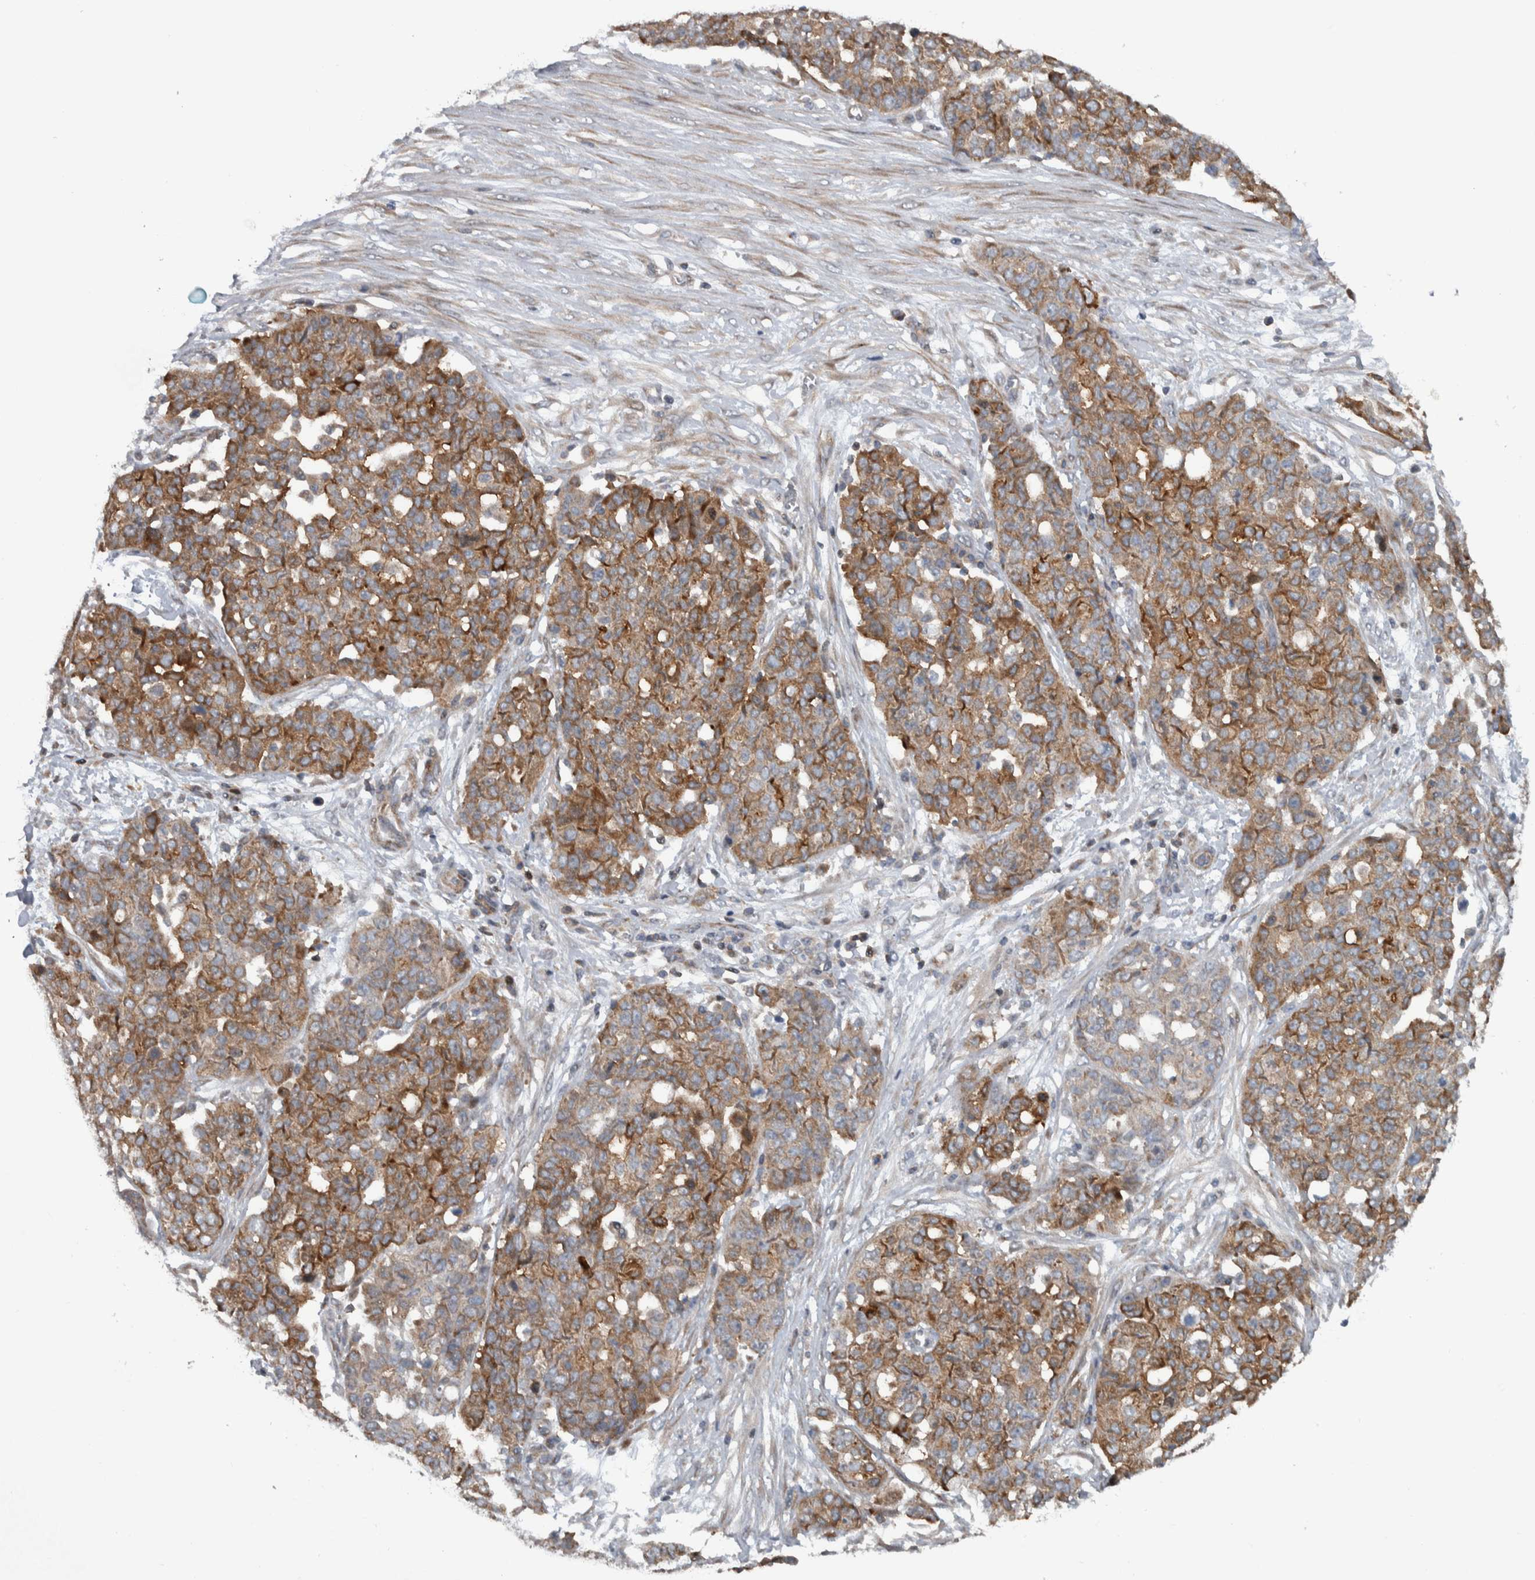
{"staining": {"intensity": "moderate", "quantity": ">75%", "location": "cytoplasmic/membranous"}, "tissue": "ovarian cancer", "cell_type": "Tumor cells", "image_type": "cancer", "snomed": [{"axis": "morphology", "description": "Cystadenocarcinoma, serous, NOS"}, {"axis": "topography", "description": "Soft tissue"}, {"axis": "topography", "description": "Ovary"}], "caption": "Ovarian cancer stained with DAB immunohistochemistry shows medium levels of moderate cytoplasmic/membranous positivity in about >75% of tumor cells. (DAB = brown stain, brightfield microscopy at high magnification).", "gene": "BAIAP2L1", "patient": {"sex": "female", "age": 57}}